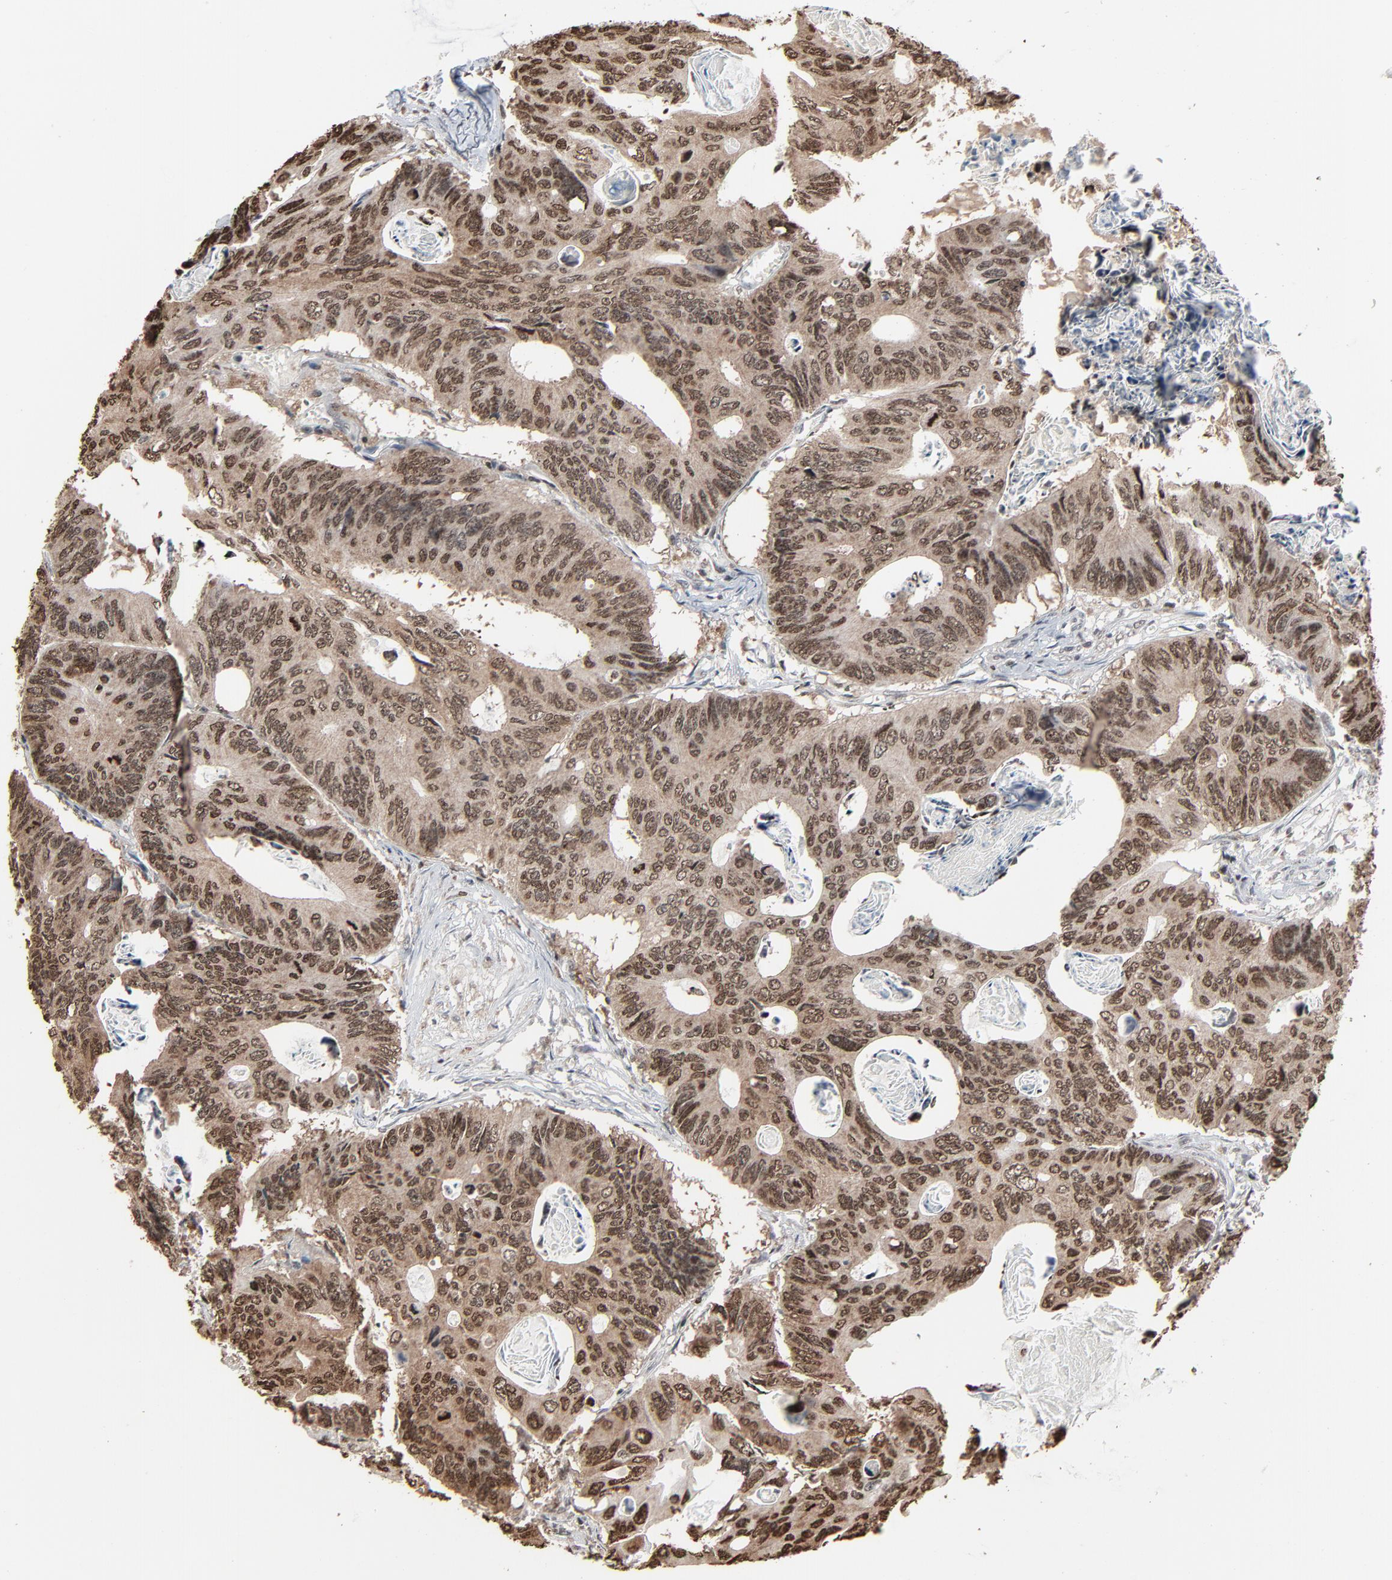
{"staining": {"intensity": "strong", "quantity": ">75%", "location": "nuclear"}, "tissue": "colorectal cancer", "cell_type": "Tumor cells", "image_type": "cancer", "snomed": [{"axis": "morphology", "description": "Adenocarcinoma, NOS"}, {"axis": "topography", "description": "Colon"}], "caption": "There is high levels of strong nuclear positivity in tumor cells of colorectal cancer (adenocarcinoma), as demonstrated by immunohistochemical staining (brown color).", "gene": "RPS6KA3", "patient": {"sex": "female", "age": 55}}